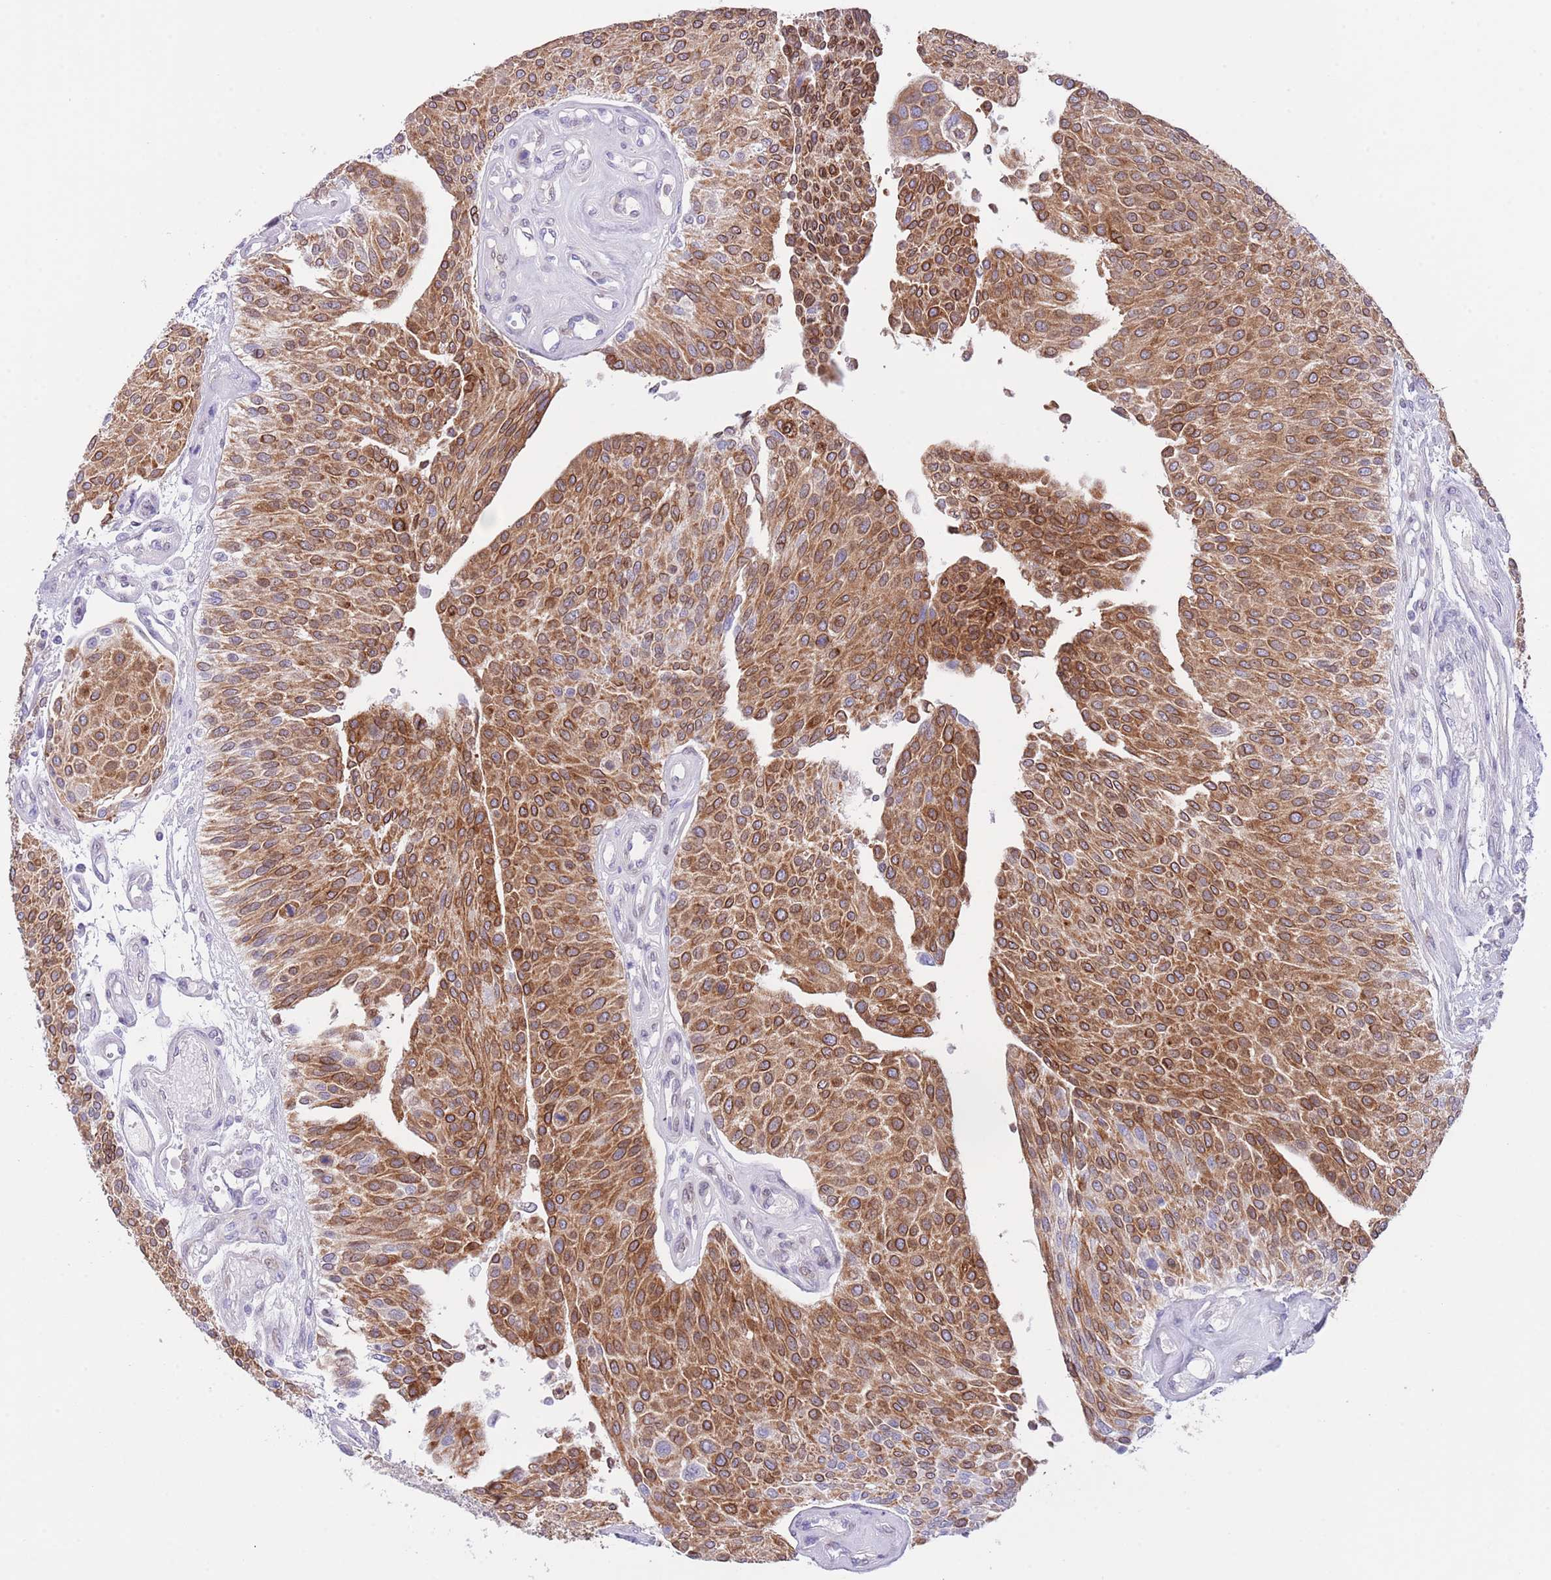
{"staining": {"intensity": "strong", "quantity": ">75%", "location": "cytoplasmic/membranous"}, "tissue": "urothelial cancer", "cell_type": "Tumor cells", "image_type": "cancer", "snomed": [{"axis": "morphology", "description": "Urothelial carcinoma, NOS"}, {"axis": "topography", "description": "Urinary bladder"}], "caption": "Protein analysis of transitional cell carcinoma tissue exhibits strong cytoplasmic/membranous staining in approximately >75% of tumor cells.", "gene": "EBPL", "patient": {"sex": "male", "age": 55}}